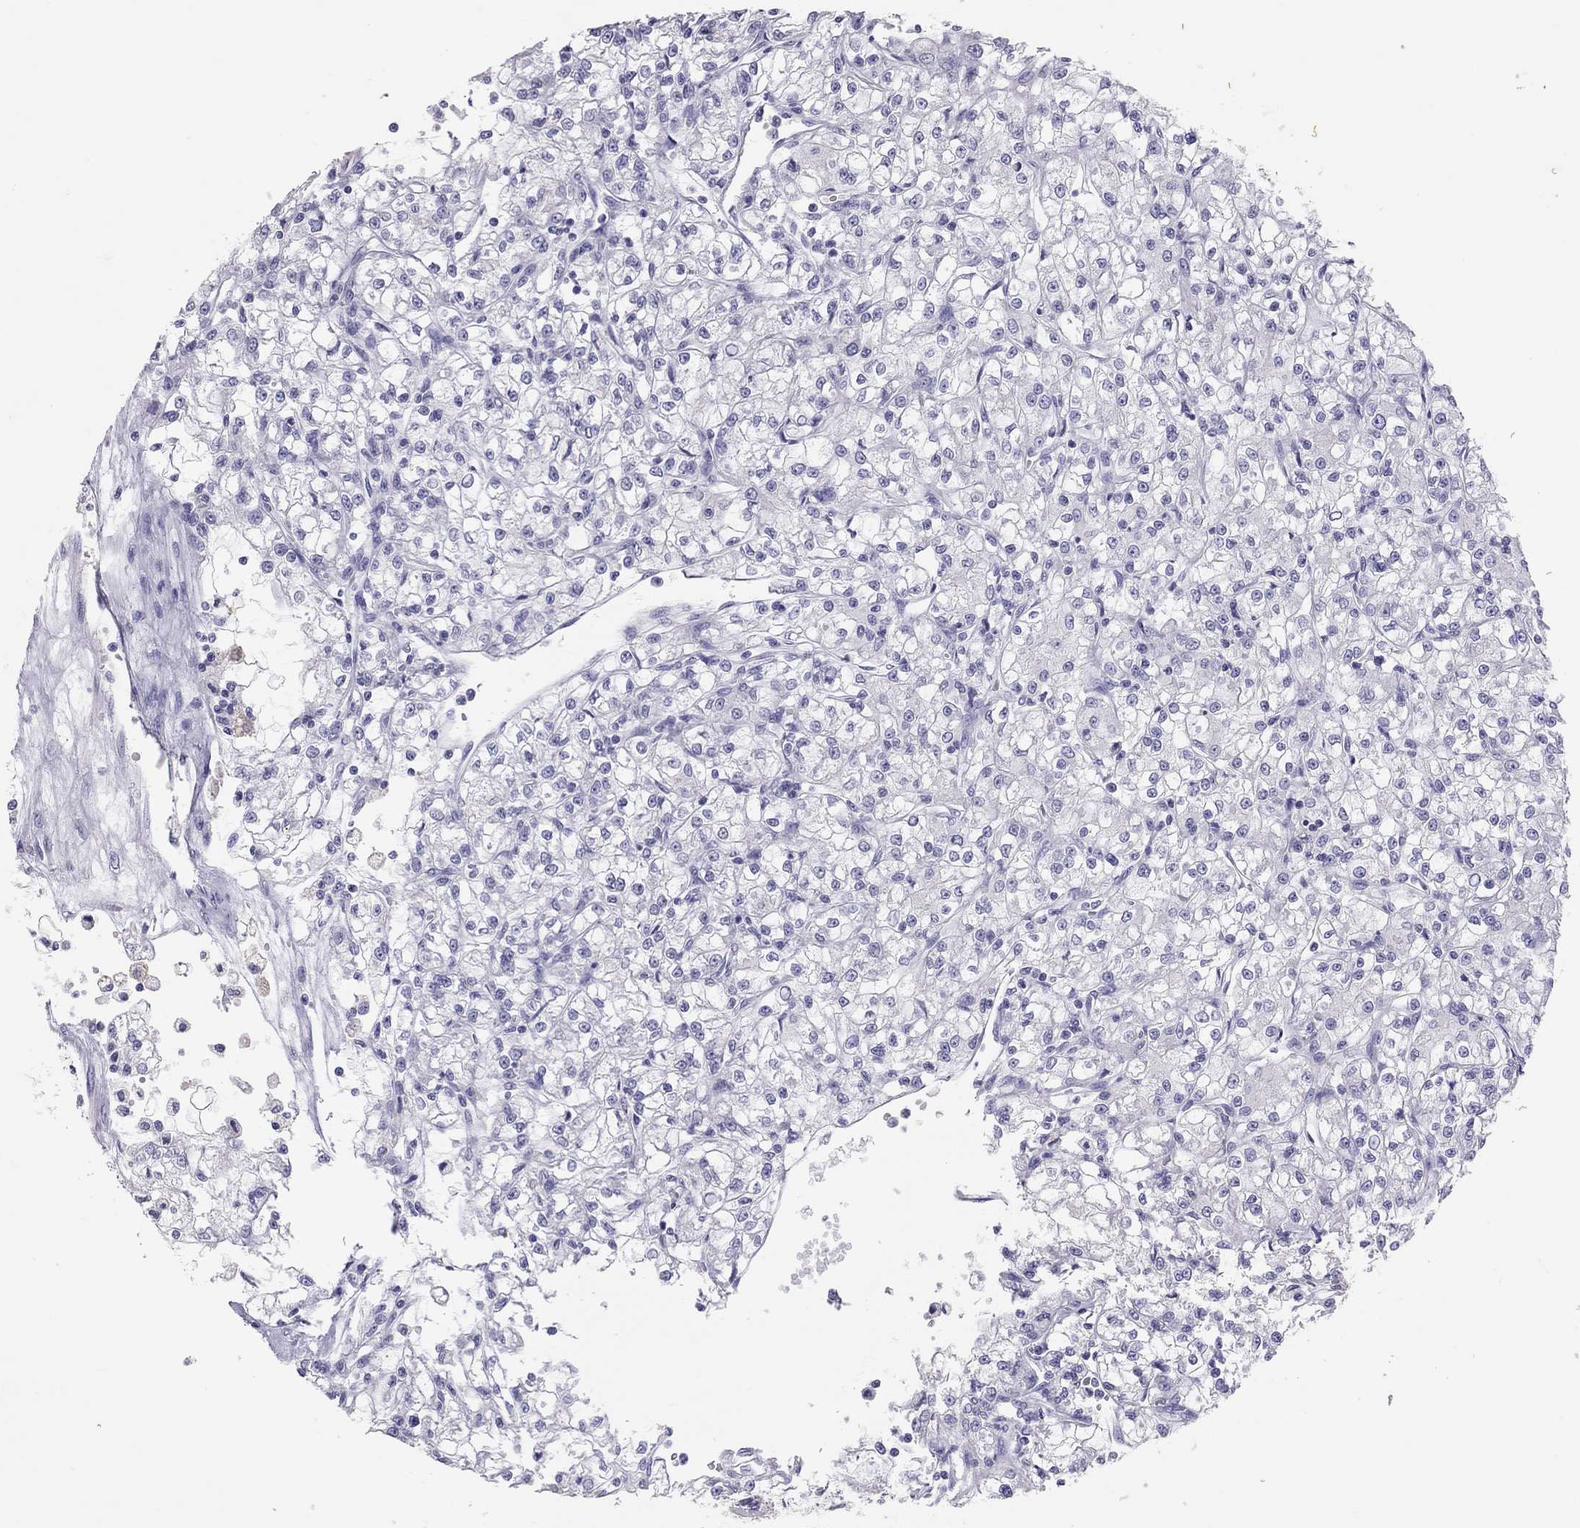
{"staining": {"intensity": "negative", "quantity": "none", "location": "none"}, "tissue": "renal cancer", "cell_type": "Tumor cells", "image_type": "cancer", "snomed": [{"axis": "morphology", "description": "Adenocarcinoma, NOS"}, {"axis": "topography", "description": "Kidney"}], "caption": "Human adenocarcinoma (renal) stained for a protein using immunohistochemistry (IHC) displays no positivity in tumor cells.", "gene": "PSMB11", "patient": {"sex": "female", "age": 59}}